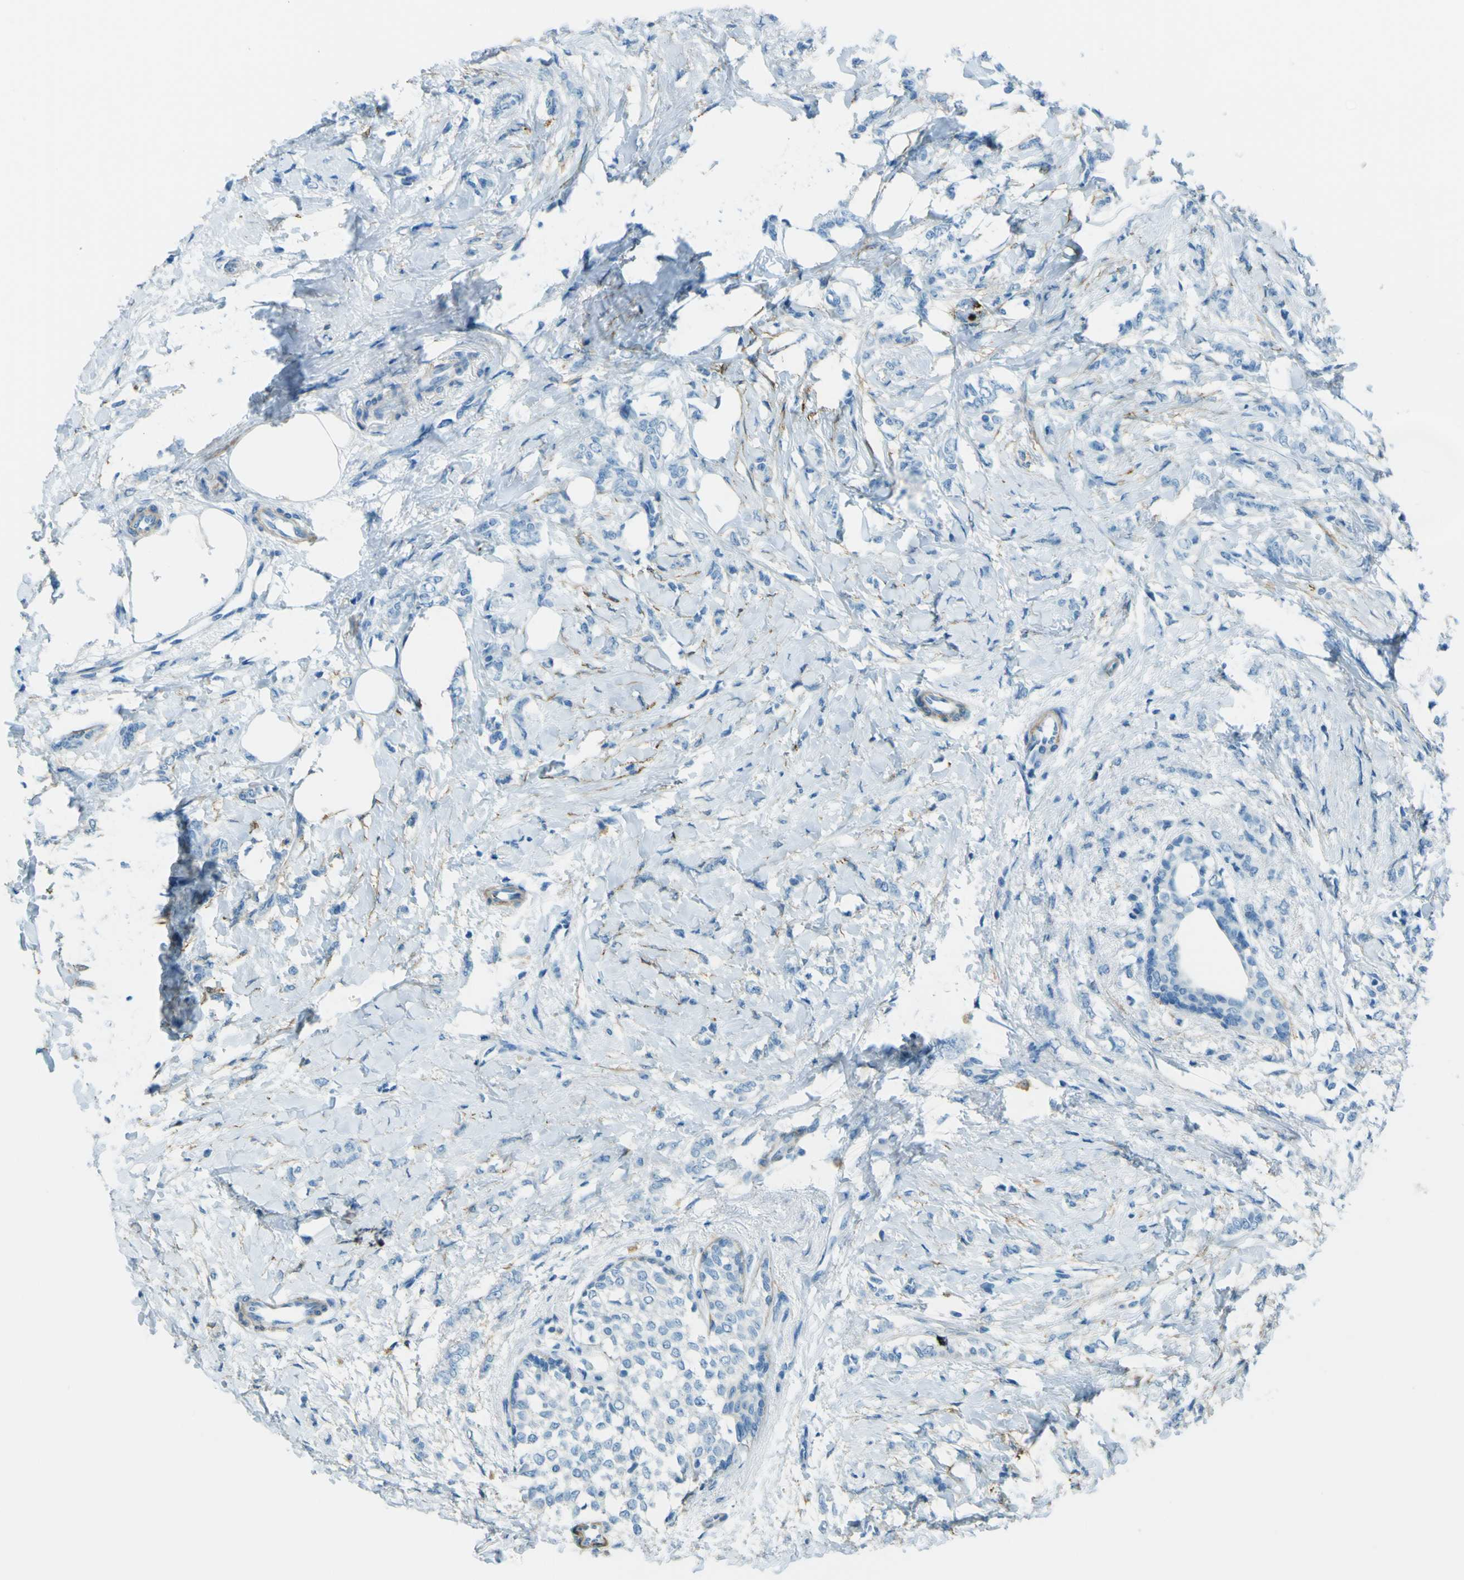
{"staining": {"intensity": "negative", "quantity": "none", "location": "none"}, "tissue": "breast cancer", "cell_type": "Tumor cells", "image_type": "cancer", "snomed": [{"axis": "morphology", "description": "Lobular carcinoma, in situ"}, {"axis": "morphology", "description": "Lobular carcinoma"}, {"axis": "topography", "description": "Breast"}], "caption": "Tumor cells show no significant protein positivity in lobular carcinoma (breast).", "gene": "NEXN", "patient": {"sex": "female", "age": 41}}